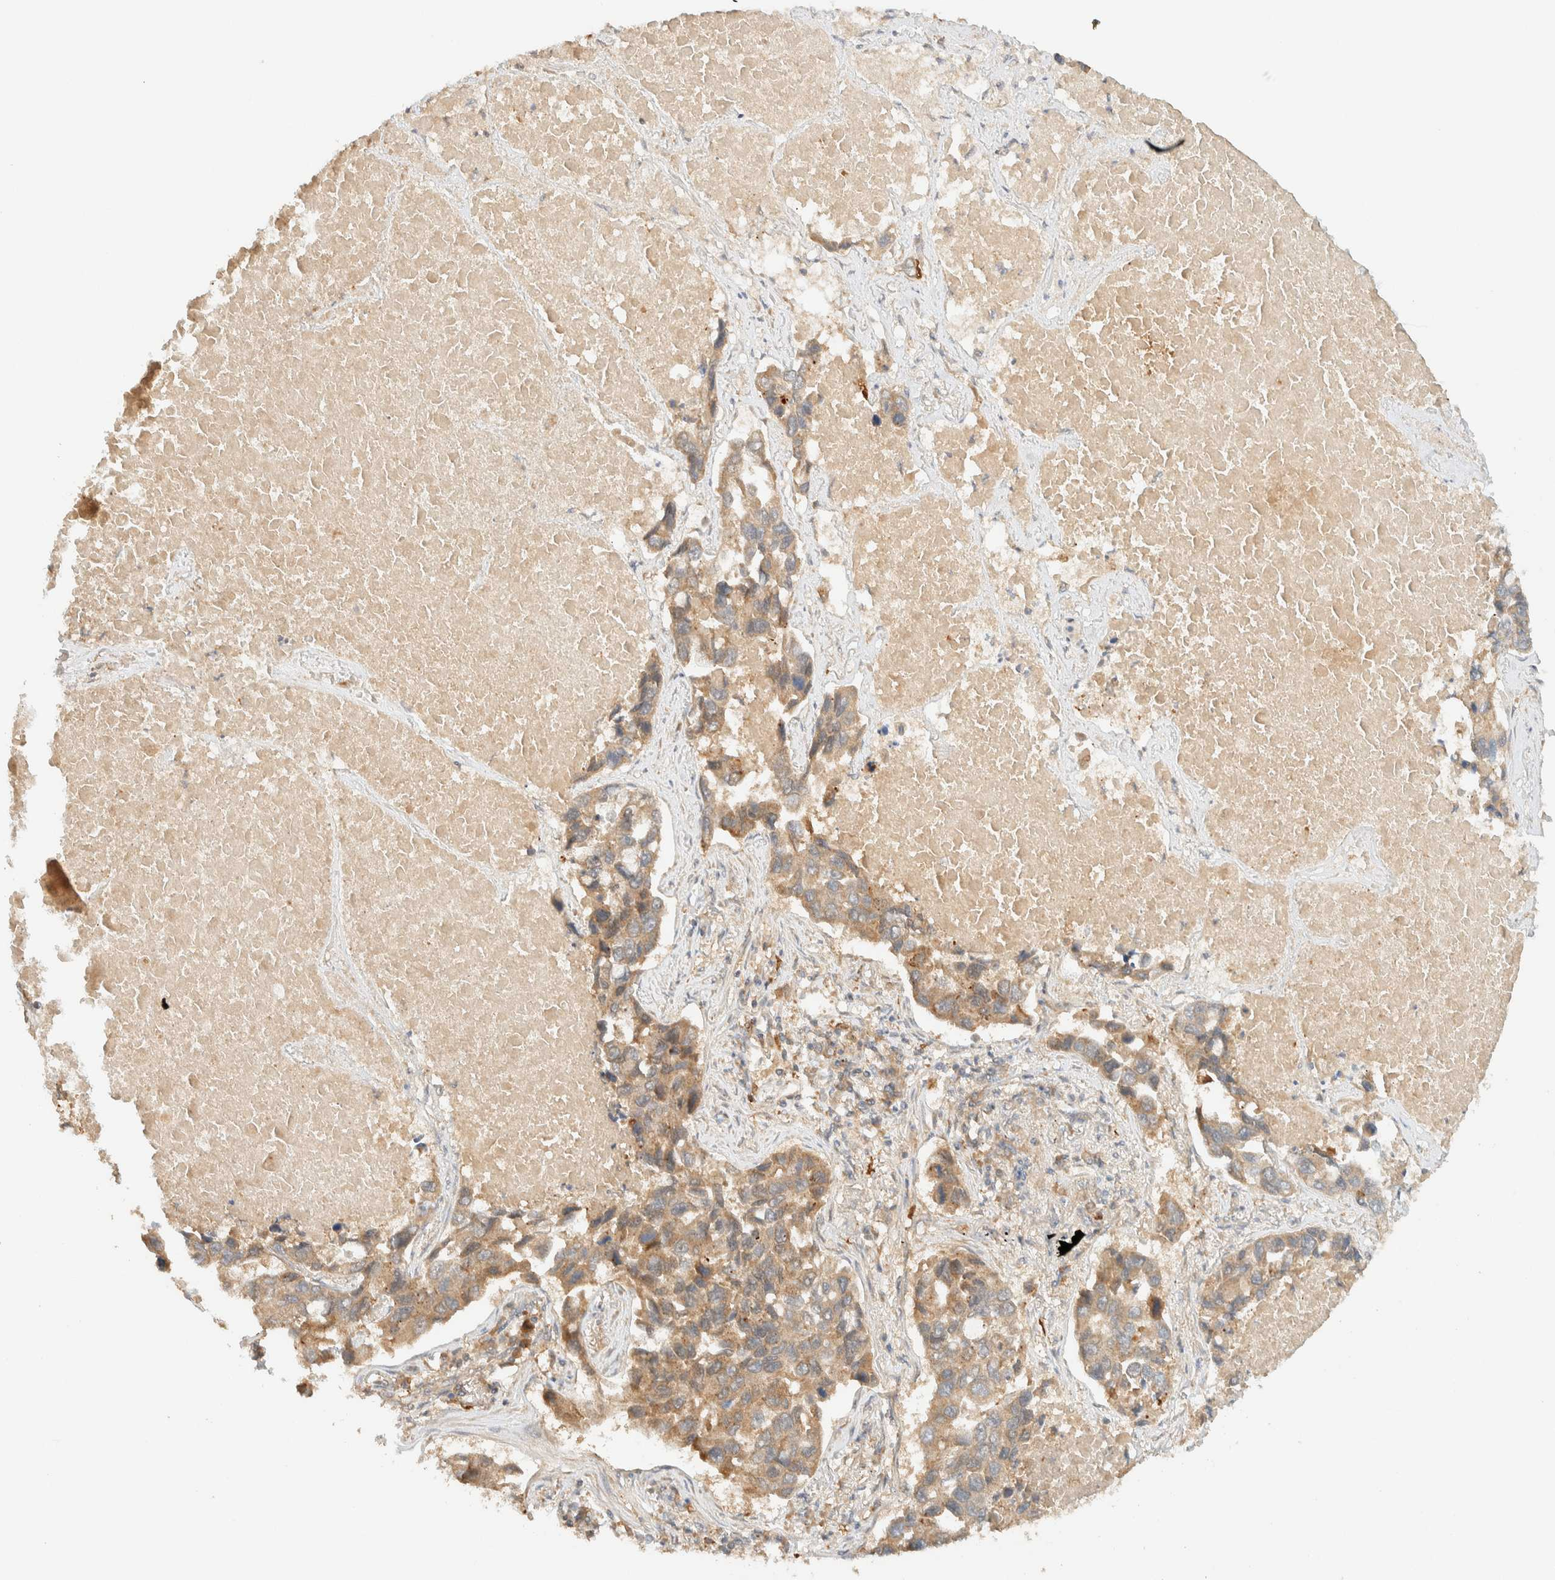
{"staining": {"intensity": "moderate", "quantity": ">75%", "location": "cytoplasmic/membranous"}, "tissue": "lung cancer", "cell_type": "Tumor cells", "image_type": "cancer", "snomed": [{"axis": "morphology", "description": "Adenocarcinoma, NOS"}, {"axis": "topography", "description": "Lung"}], "caption": "A high-resolution photomicrograph shows immunohistochemistry (IHC) staining of lung cancer, which reveals moderate cytoplasmic/membranous positivity in approximately >75% of tumor cells.", "gene": "ZBTB34", "patient": {"sex": "male", "age": 64}}